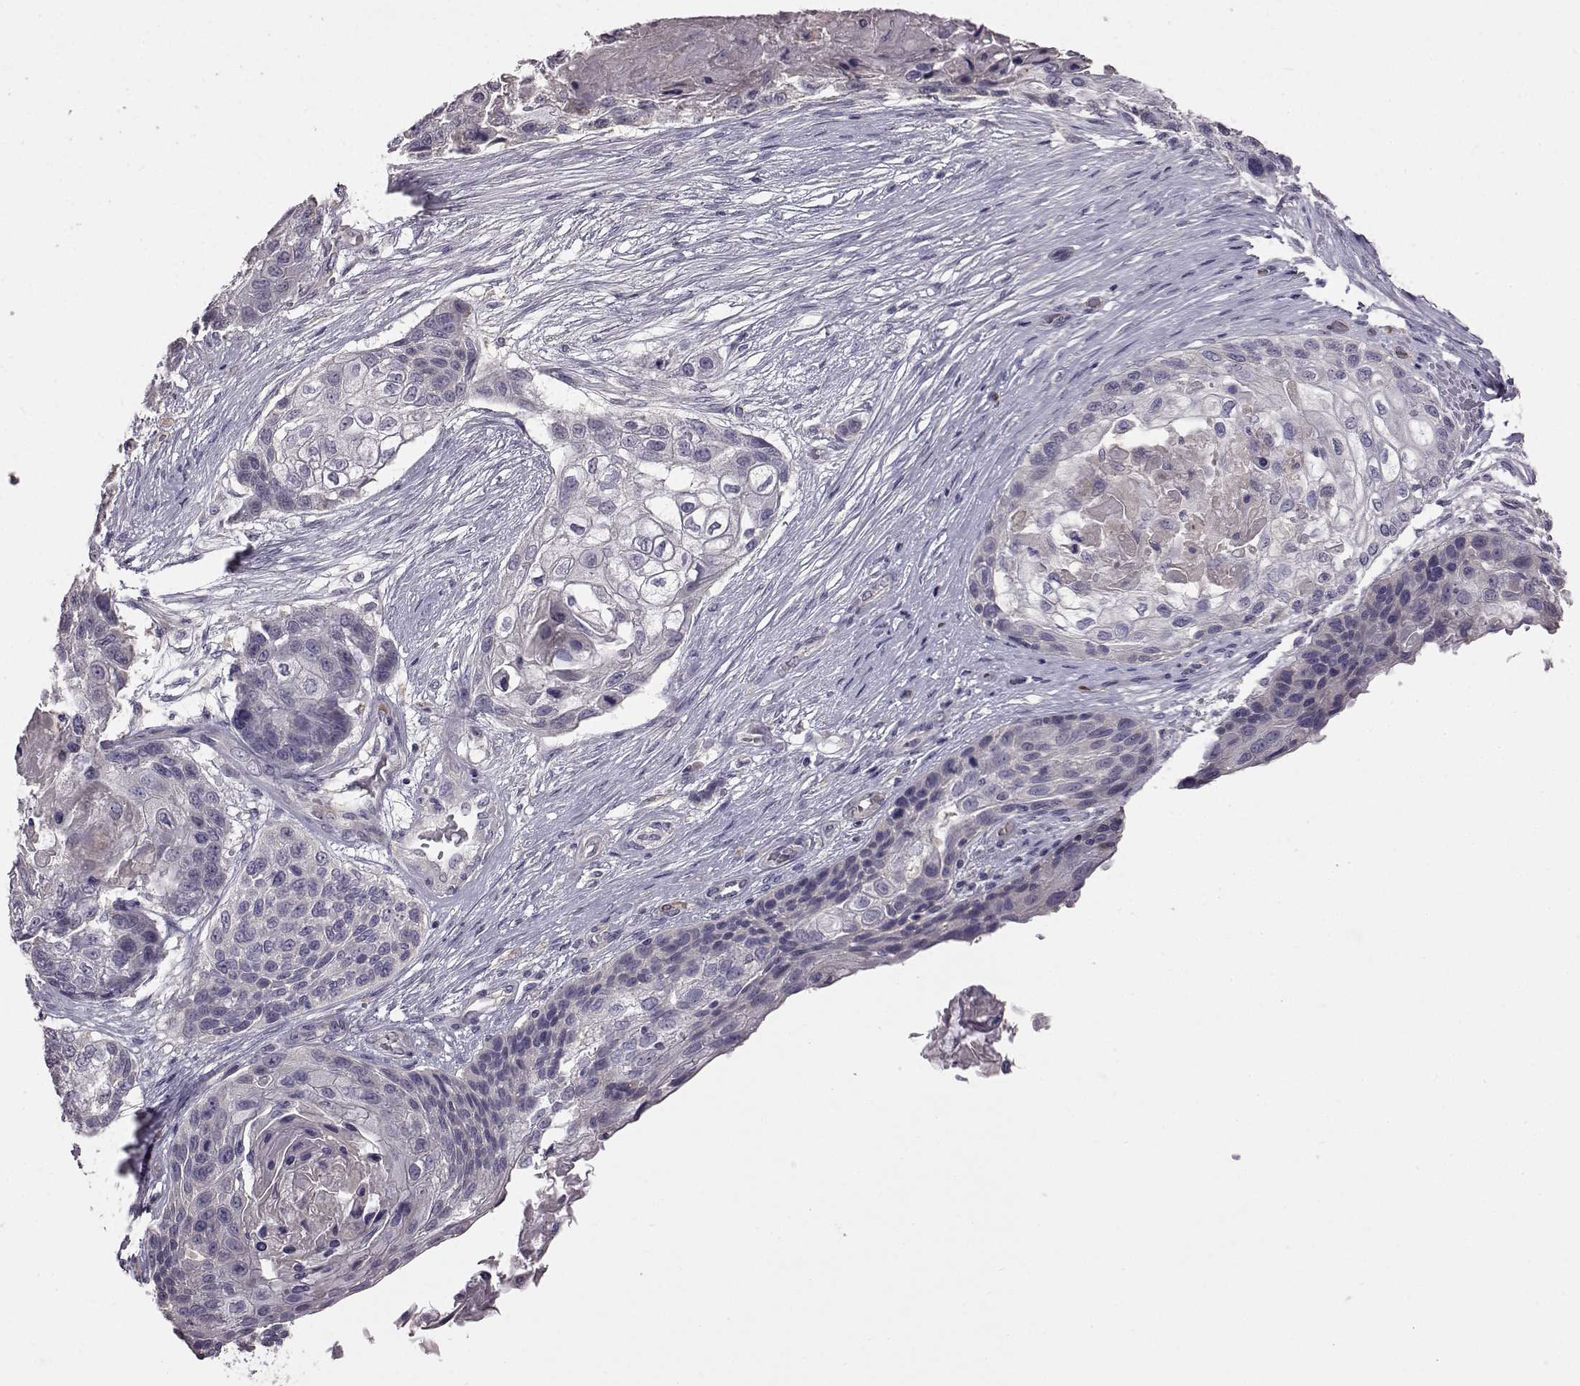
{"staining": {"intensity": "negative", "quantity": "none", "location": "none"}, "tissue": "lung cancer", "cell_type": "Tumor cells", "image_type": "cancer", "snomed": [{"axis": "morphology", "description": "Squamous cell carcinoma, NOS"}, {"axis": "topography", "description": "Lung"}], "caption": "A high-resolution micrograph shows IHC staining of lung squamous cell carcinoma, which exhibits no significant positivity in tumor cells.", "gene": "ADGRG2", "patient": {"sex": "male", "age": 69}}